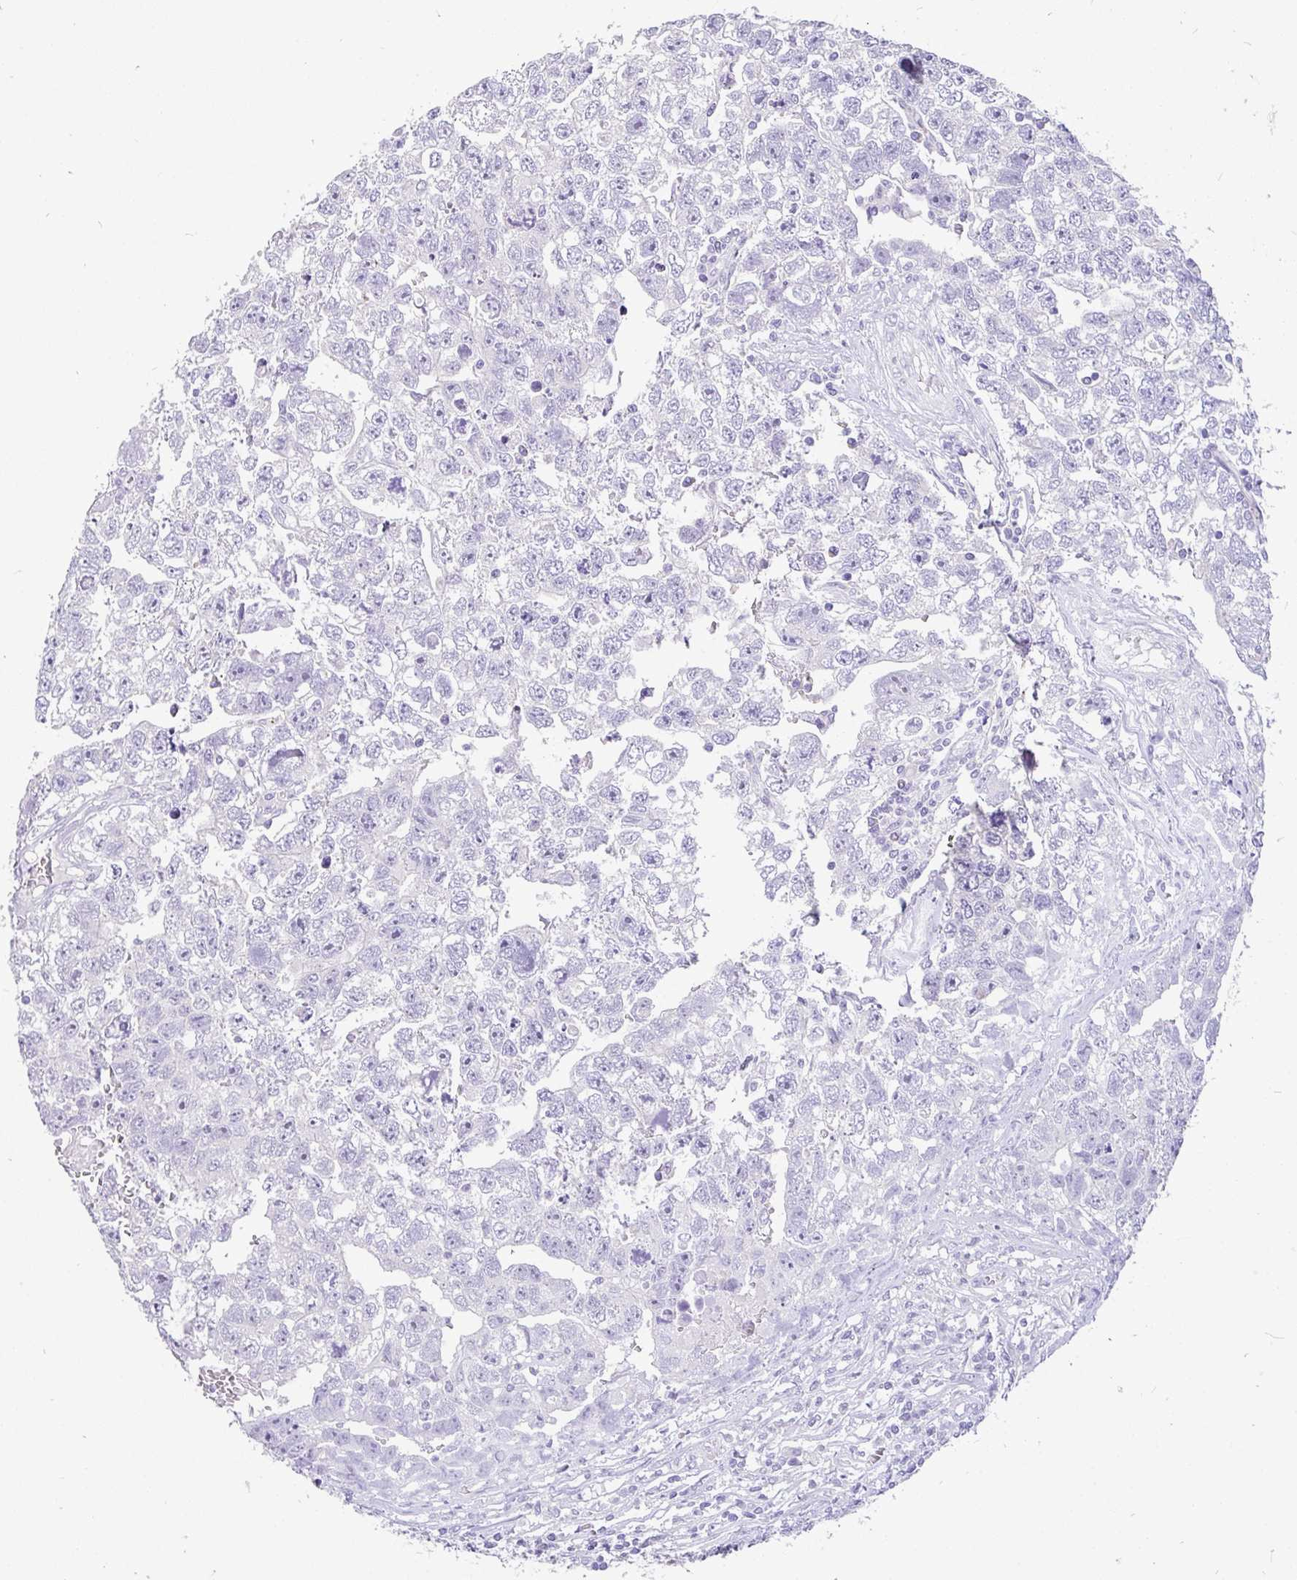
{"staining": {"intensity": "negative", "quantity": "none", "location": "none"}, "tissue": "testis cancer", "cell_type": "Tumor cells", "image_type": "cancer", "snomed": [{"axis": "morphology", "description": "Carcinoma, Embryonal, NOS"}, {"axis": "topography", "description": "Testis"}], "caption": "This is an immunohistochemistry photomicrograph of testis embryonal carcinoma. There is no staining in tumor cells.", "gene": "INTS5", "patient": {"sex": "male", "age": 22}}